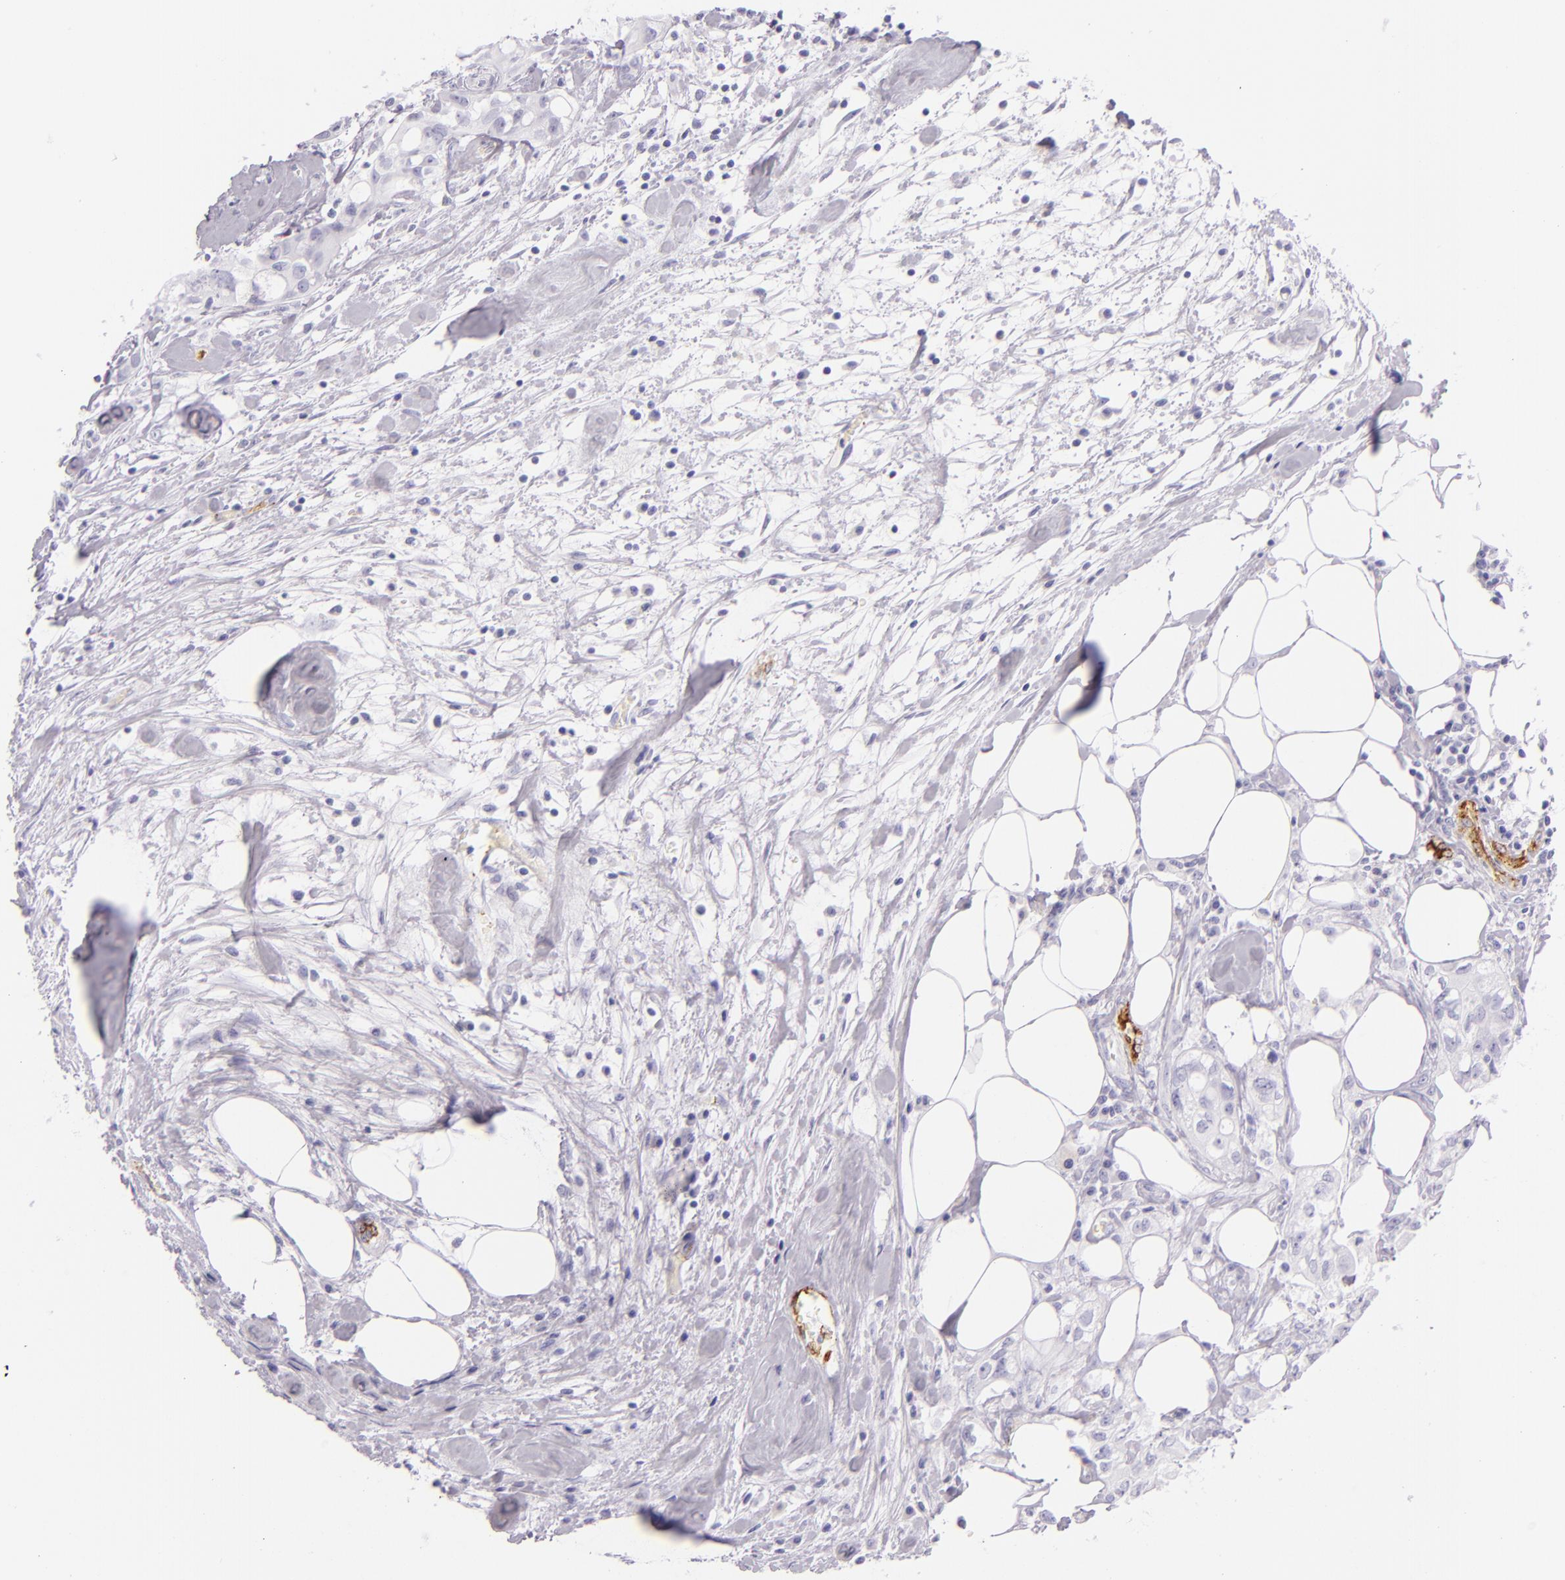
{"staining": {"intensity": "negative", "quantity": "none", "location": "none"}, "tissue": "colorectal cancer", "cell_type": "Tumor cells", "image_type": "cancer", "snomed": [{"axis": "morphology", "description": "Adenocarcinoma, NOS"}, {"axis": "topography", "description": "Rectum"}], "caption": "Immunohistochemistry histopathology image of neoplastic tissue: human colorectal cancer (adenocarcinoma) stained with DAB (3,3'-diaminobenzidine) exhibits no significant protein positivity in tumor cells.", "gene": "SELP", "patient": {"sex": "female", "age": 57}}